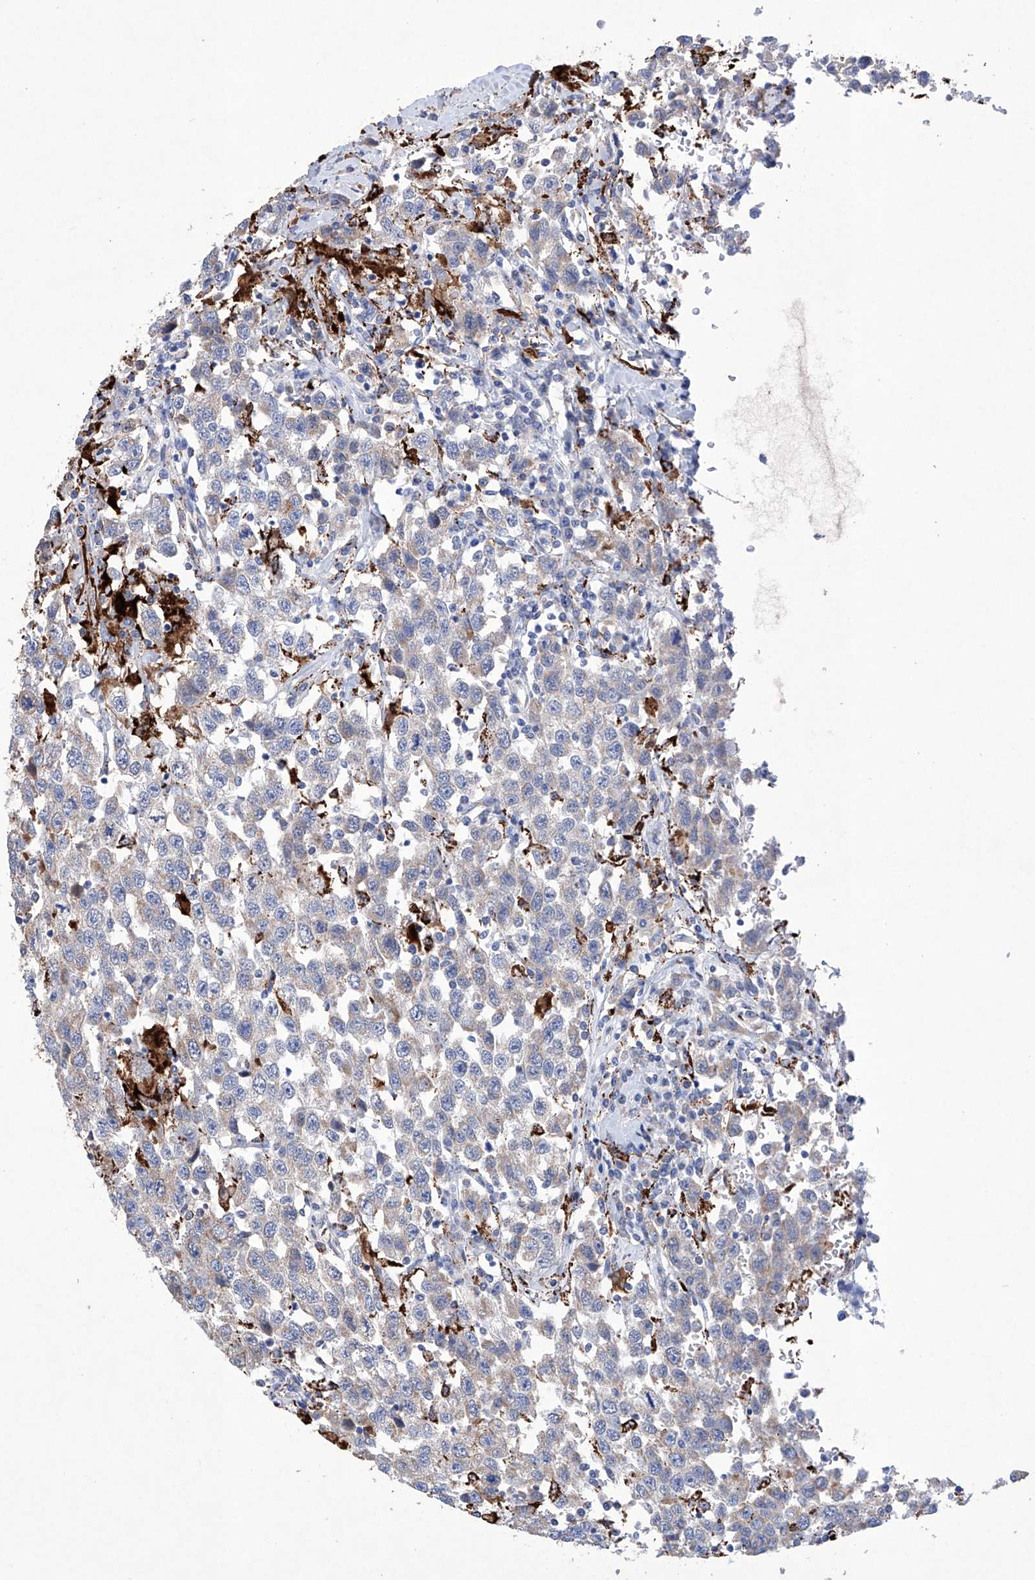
{"staining": {"intensity": "weak", "quantity": "25%-75%", "location": "cytoplasmic/membranous"}, "tissue": "testis cancer", "cell_type": "Tumor cells", "image_type": "cancer", "snomed": [{"axis": "morphology", "description": "Seminoma, NOS"}, {"axis": "topography", "description": "Testis"}], "caption": "An immunohistochemistry (IHC) micrograph of tumor tissue is shown. Protein staining in brown labels weak cytoplasmic/membranous positivity in testis cancer within tumor cells.", "gene": "NRROS", "patient": {"sex": "male", "age": 41}}